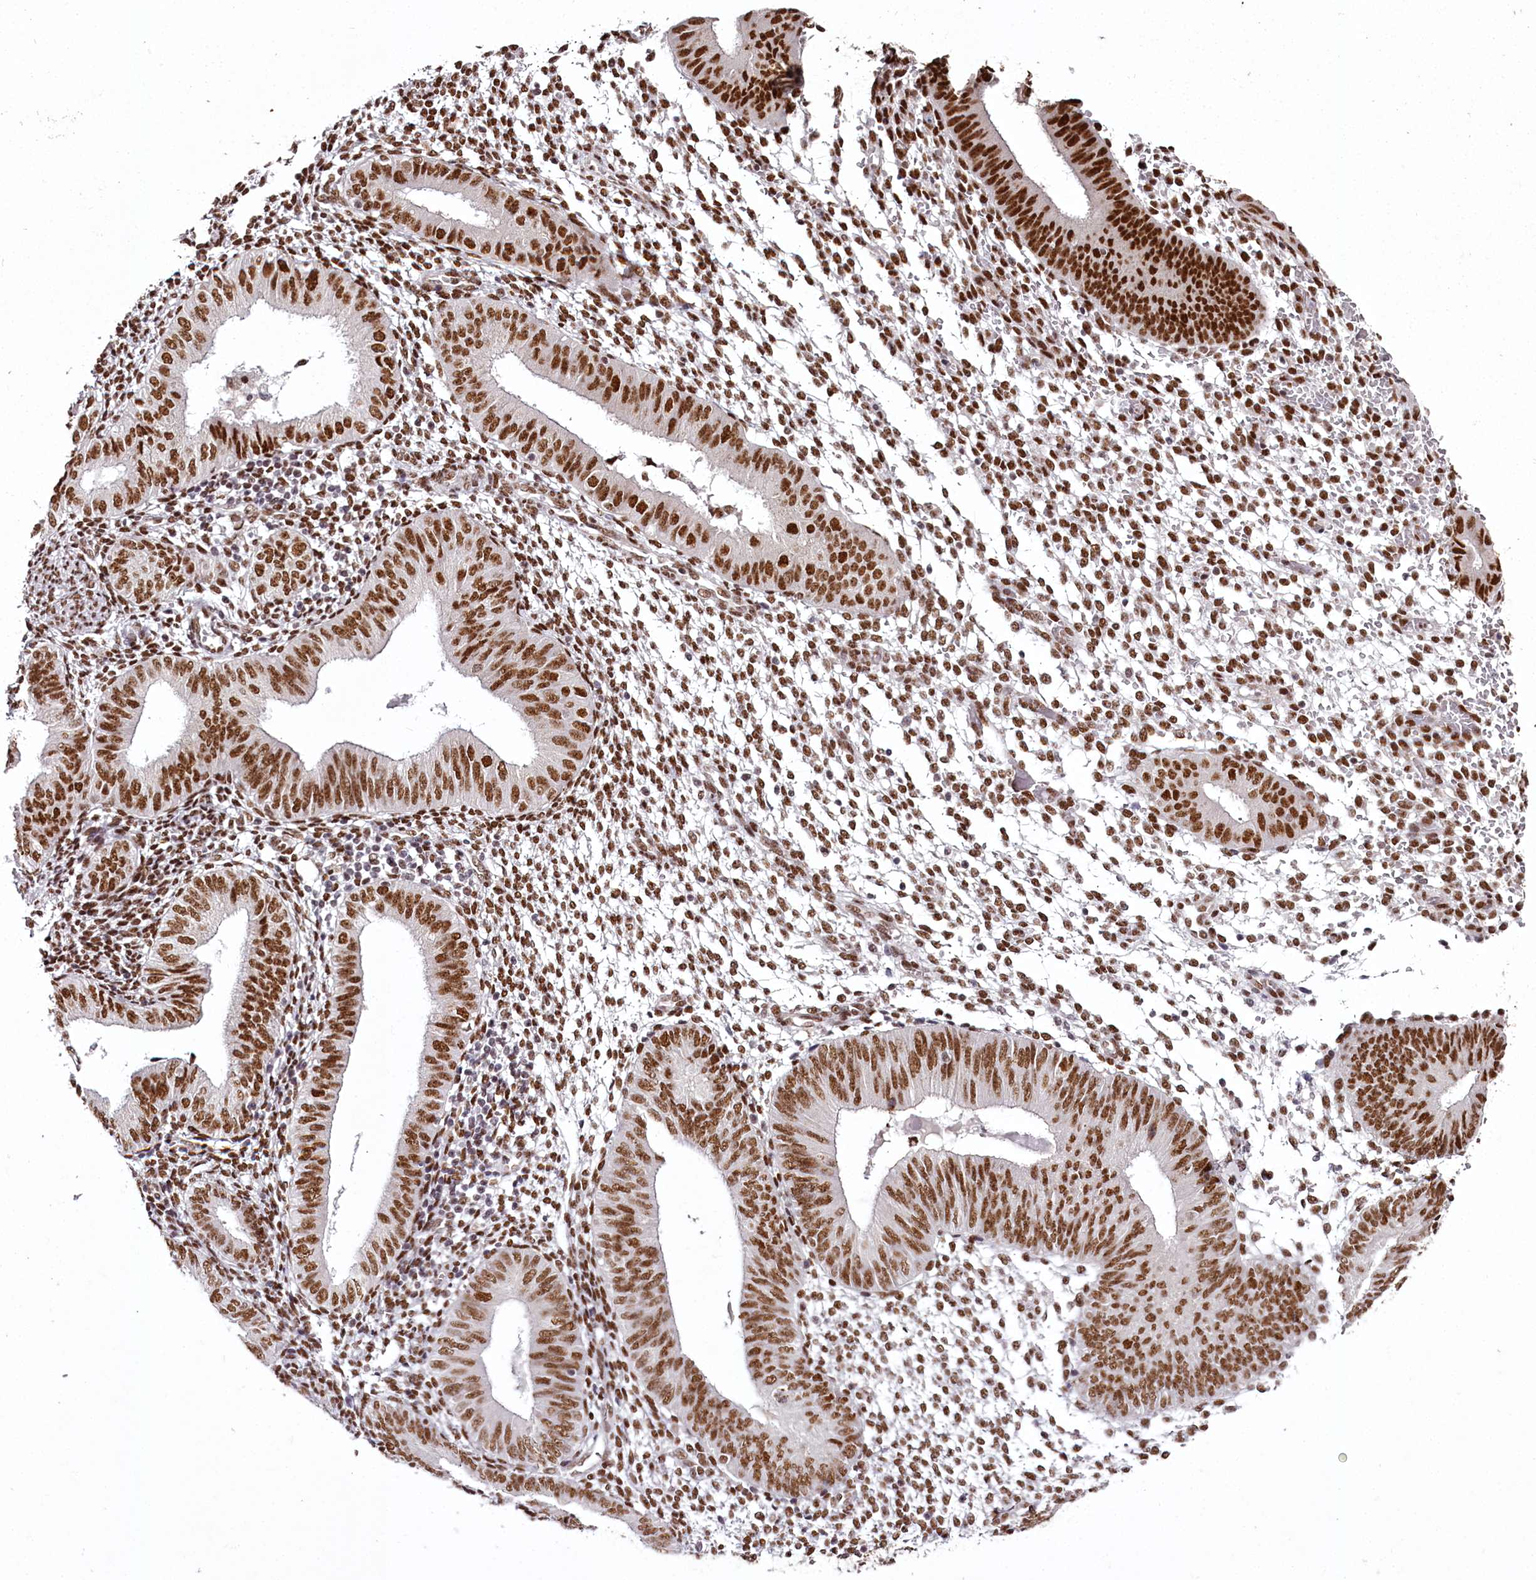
{"staining": {"intensity": "strong", "quantity": ">75%", "location": "nuclear"}, "tissue": "endometrium", "cell_type": "Cells in endometrial stroma", "image_type": "normal", "snomed": [{"axis": "morphology", "description": "Normal tissue, NOS"}, {"axis": "topography", "description": "Uterus"}, {"axis": "topography", "description": "Endometrium"}], "caption": "Cells in endometrial stroma display high levels of strong nuclear expression in about >75% of cells in benign human endometrium. (Stains: DAB (3,3'-diaminobenzidine) in brown, nuclei in blue, Microscopy: brightfield microscopy at high magnification).", "gene": "PSPC1", "patient": {"sex": "female", "age": 48}}